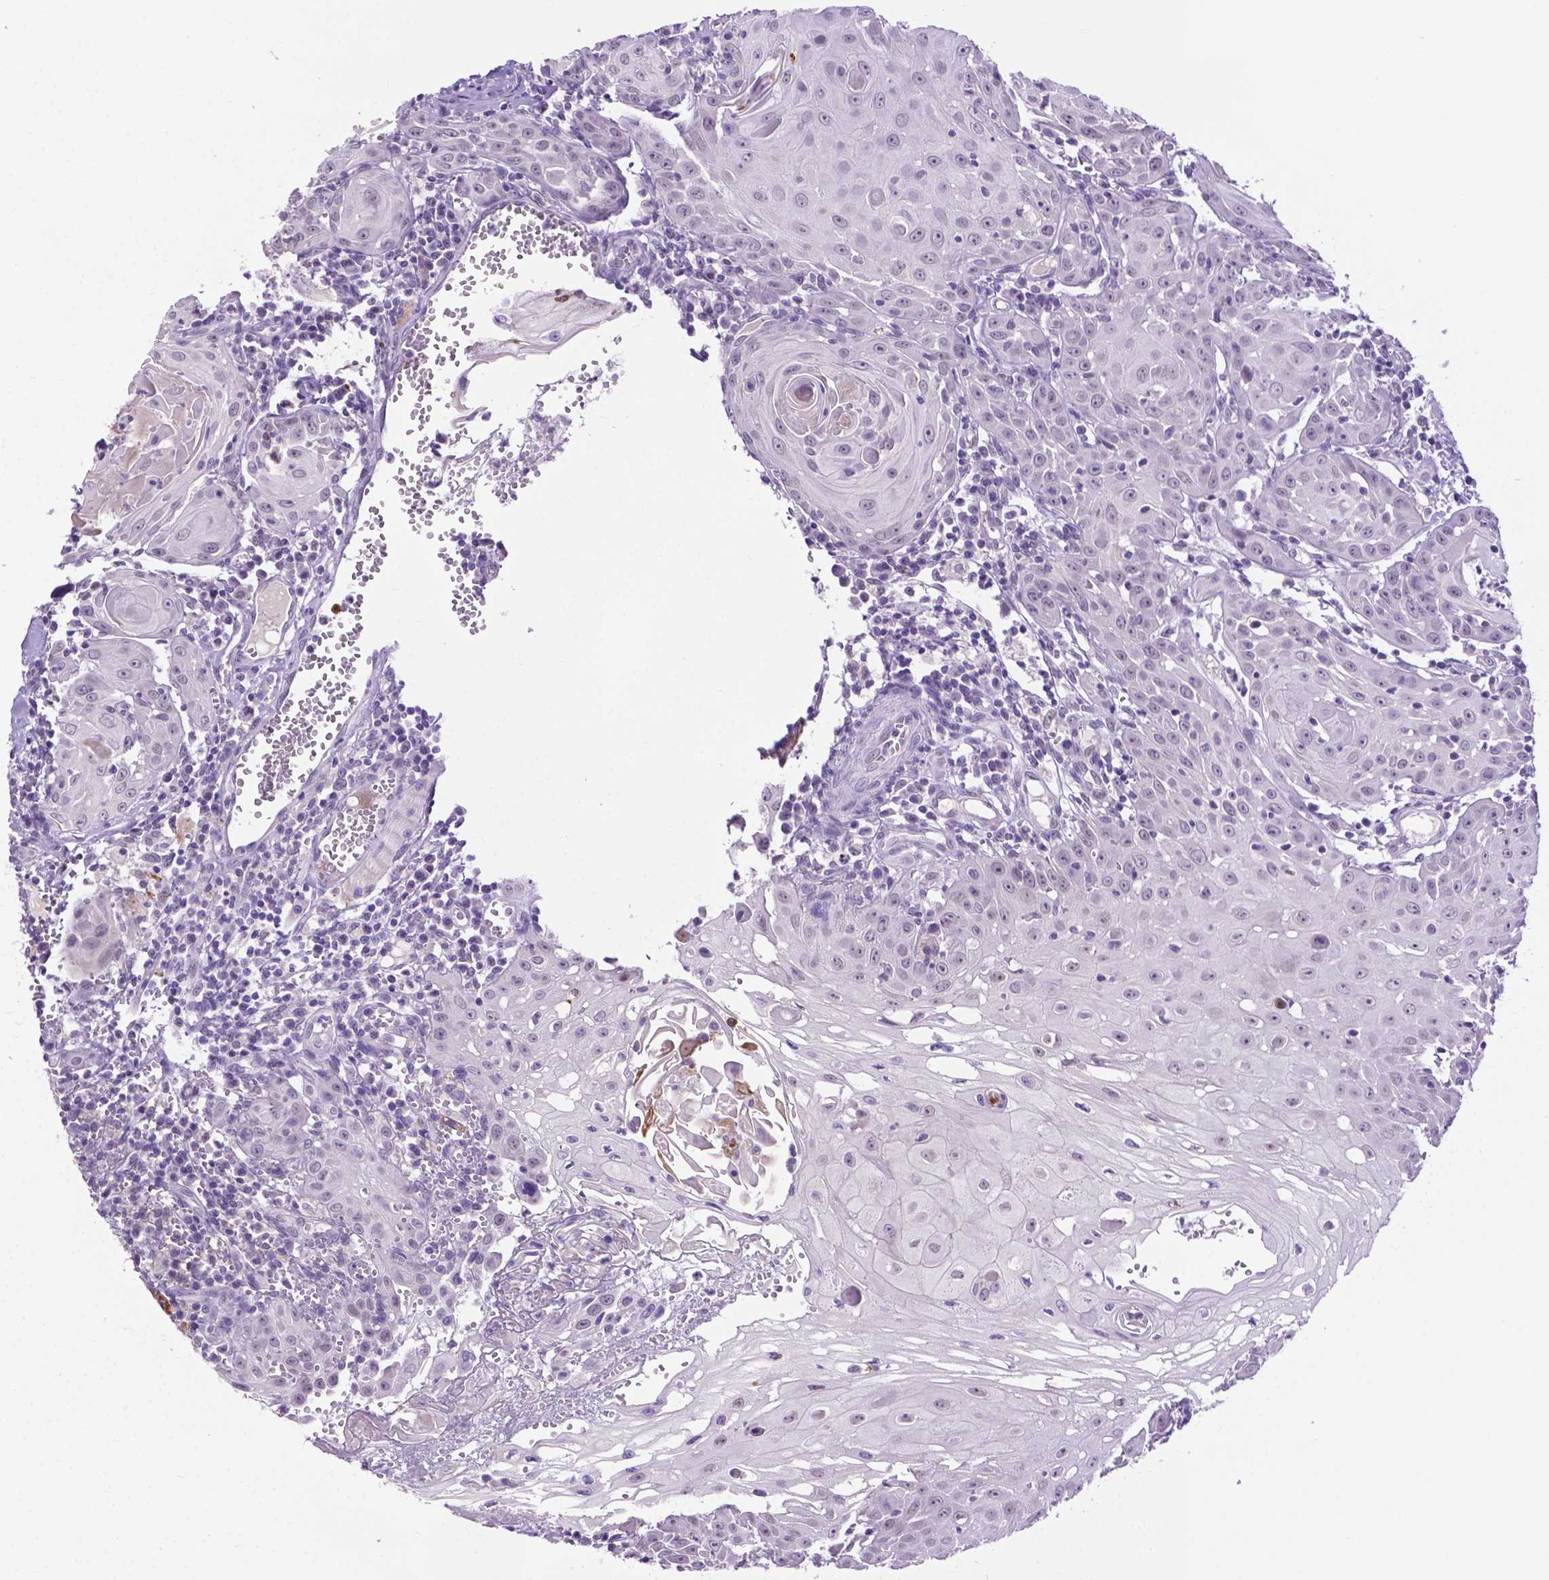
{"staining": {"intensity": "negative", "quantity": "none", "location": "none"}, "tissue": "head and neck cancer", "cell_type": "Tumor cells", "image_type": "cancer", "snomed": [{"axis": "morphology", "description": "Squamous cell carcinoma, NOS"}, {"axis": "topography", "description": "Head-Neck"}], "caption": "This is an IHC micrograph of head and neck cancer (squamous cell carcinoma). There is no staining in tumor cells.", "gene": "MMP27", "patient": {"sex": "female", "age": 80}}